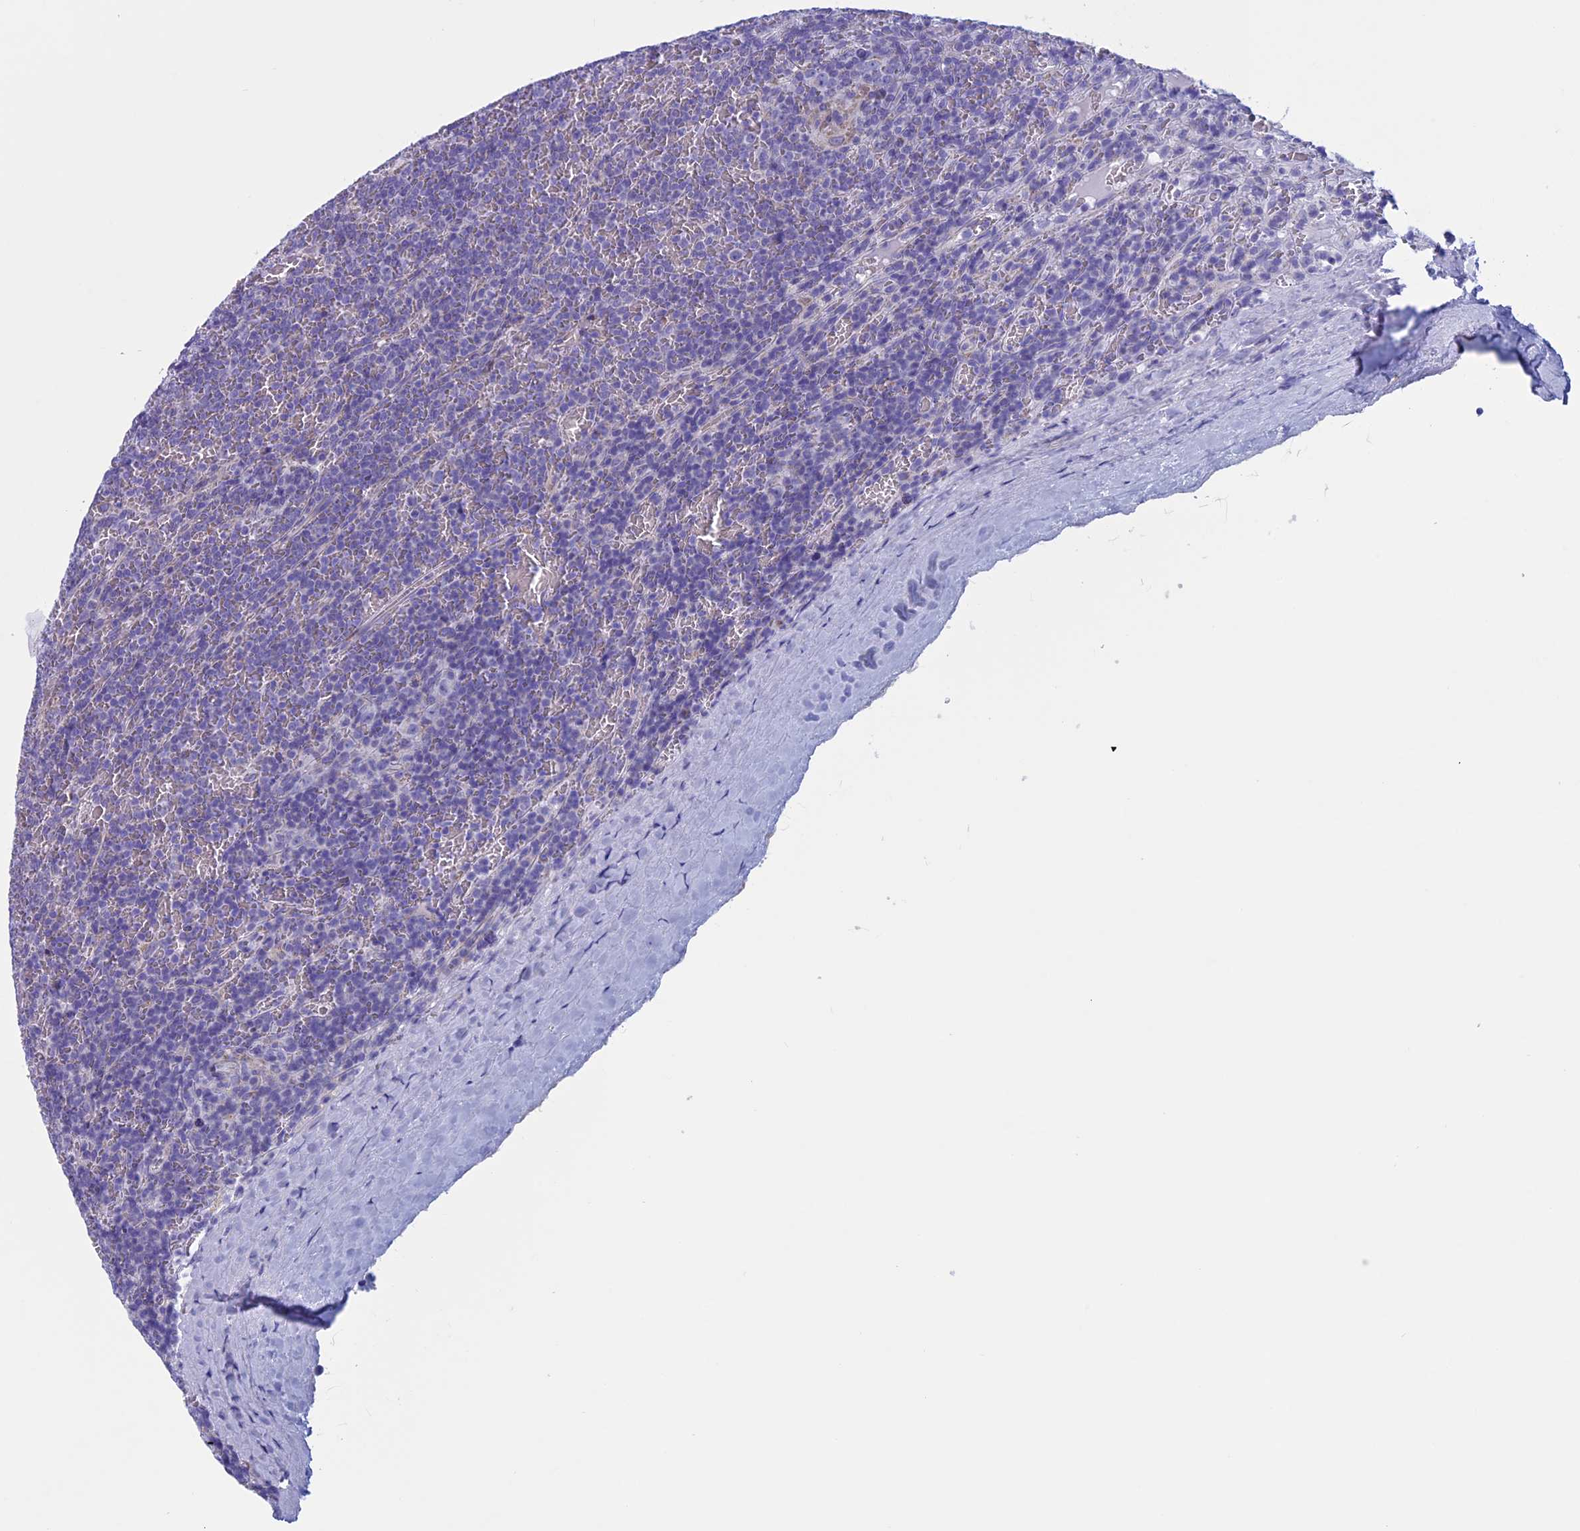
{"staining": {"intensity": "negative", "quantity": "none", "location": "none"}, "tissue": "lymphoma", "cell_type": "Tumor cells", "image_type": "cancer", "snomed": [{"axis": "morphology", "description": "Malignant lymphoma, non-Hodgkin's type, Low grade"}, {"axis": "topography", "description": "Spleen"}], "caption": "DAB (3,3'-diaminobenzidine) immunohistochemical staining of human lymphoma shows no significant staining in tumor cells.", "gene": "NDUFB9", "patient": {"sex": "female", "age": 19}}